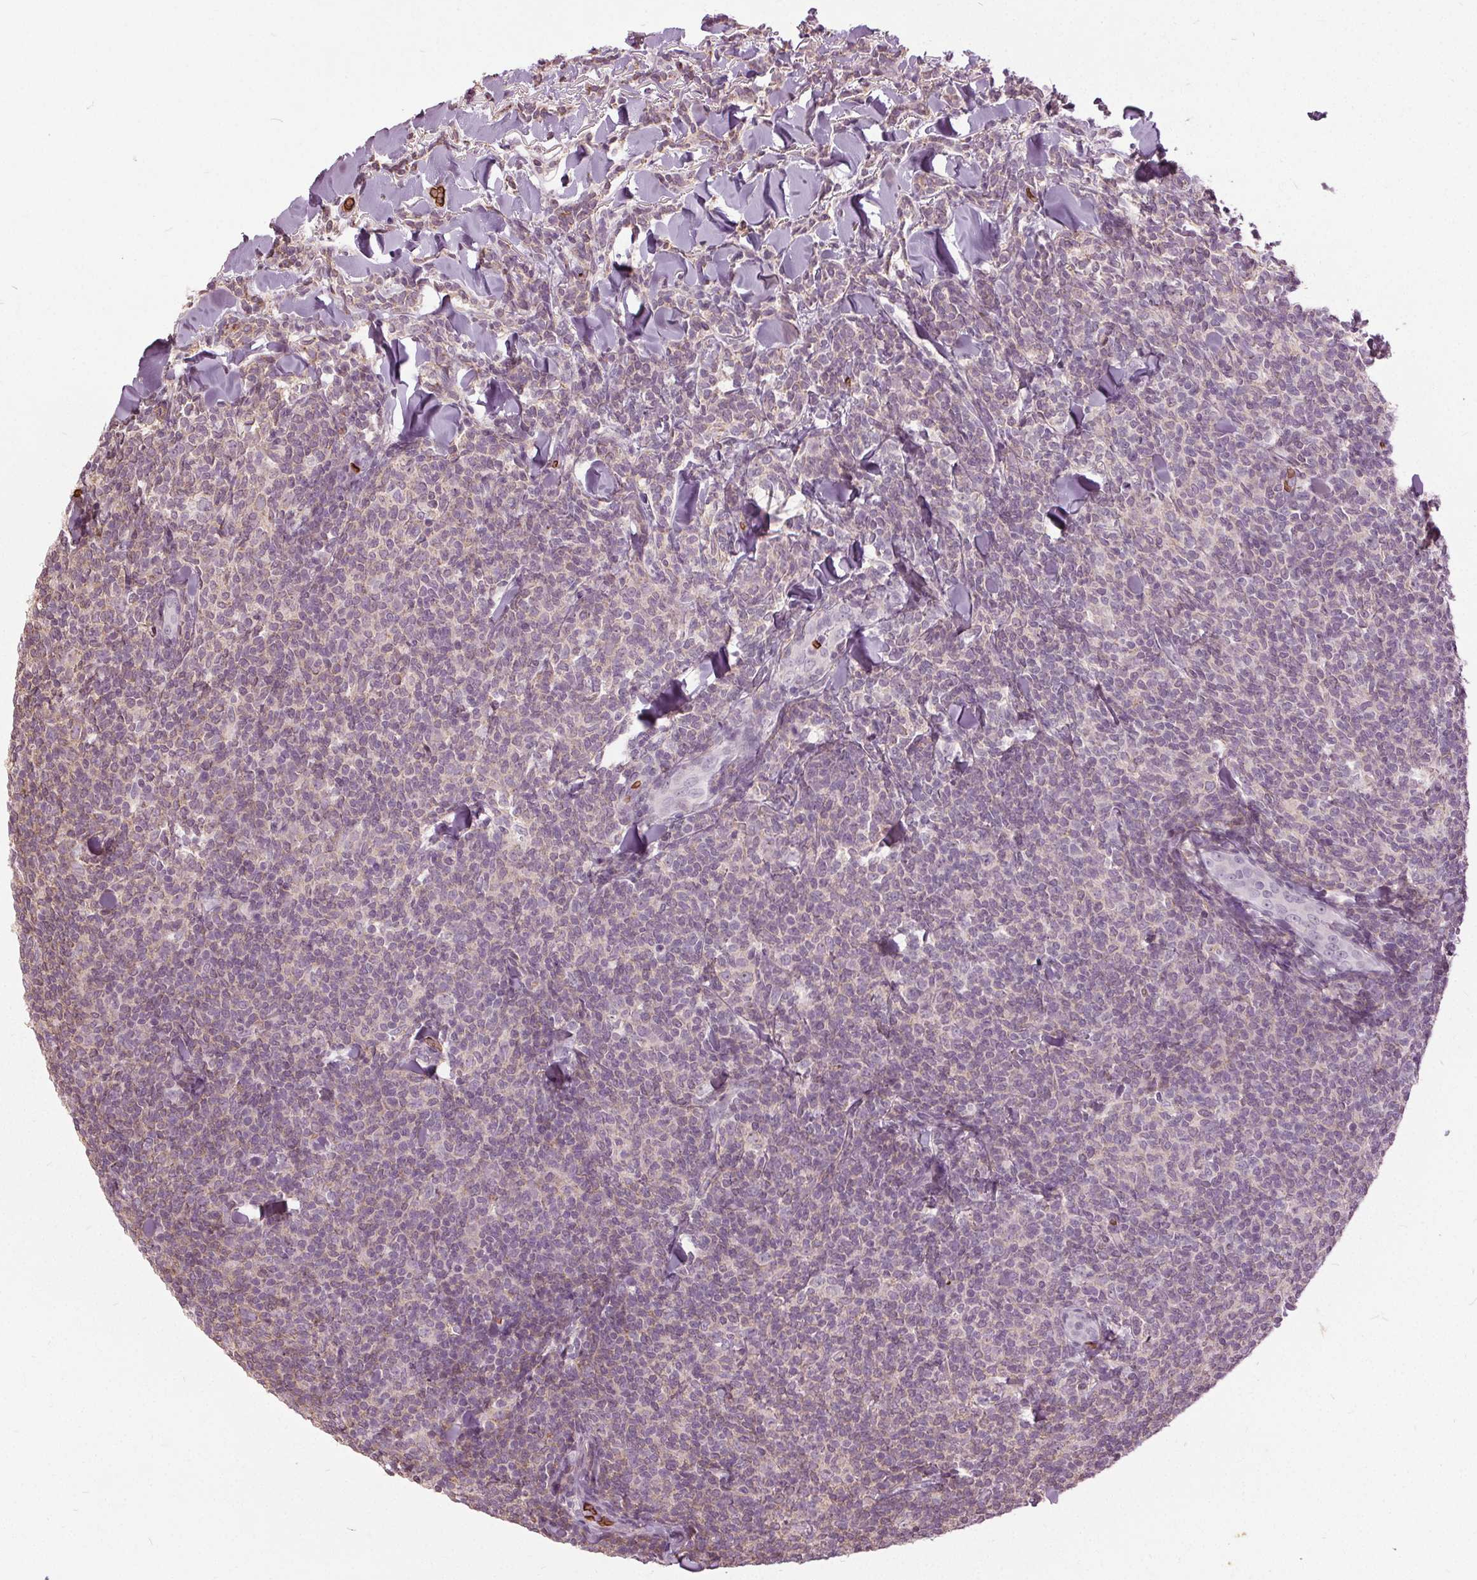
{"staining": {"intensity": "negative", "quantity": "none", "location": "none"}, "tissue": "lymphoma", "cell_type": "Tumor cells", "image_type": "cancer", "snomed": [{"axis": "morphology", "description": "Malignant lymphoma, non-Hodgkin's type, Low grade"}, {"axis": "topography", "description": "Lymph node"}], "caption": "Human low-grade malignant lymphoma, non-Hodgkin's type stained for a protein using IHC demonstrates no staining in tumor cells.", "gene": "SLC4A1", "patient": {"sex": "female", "age": 56}}